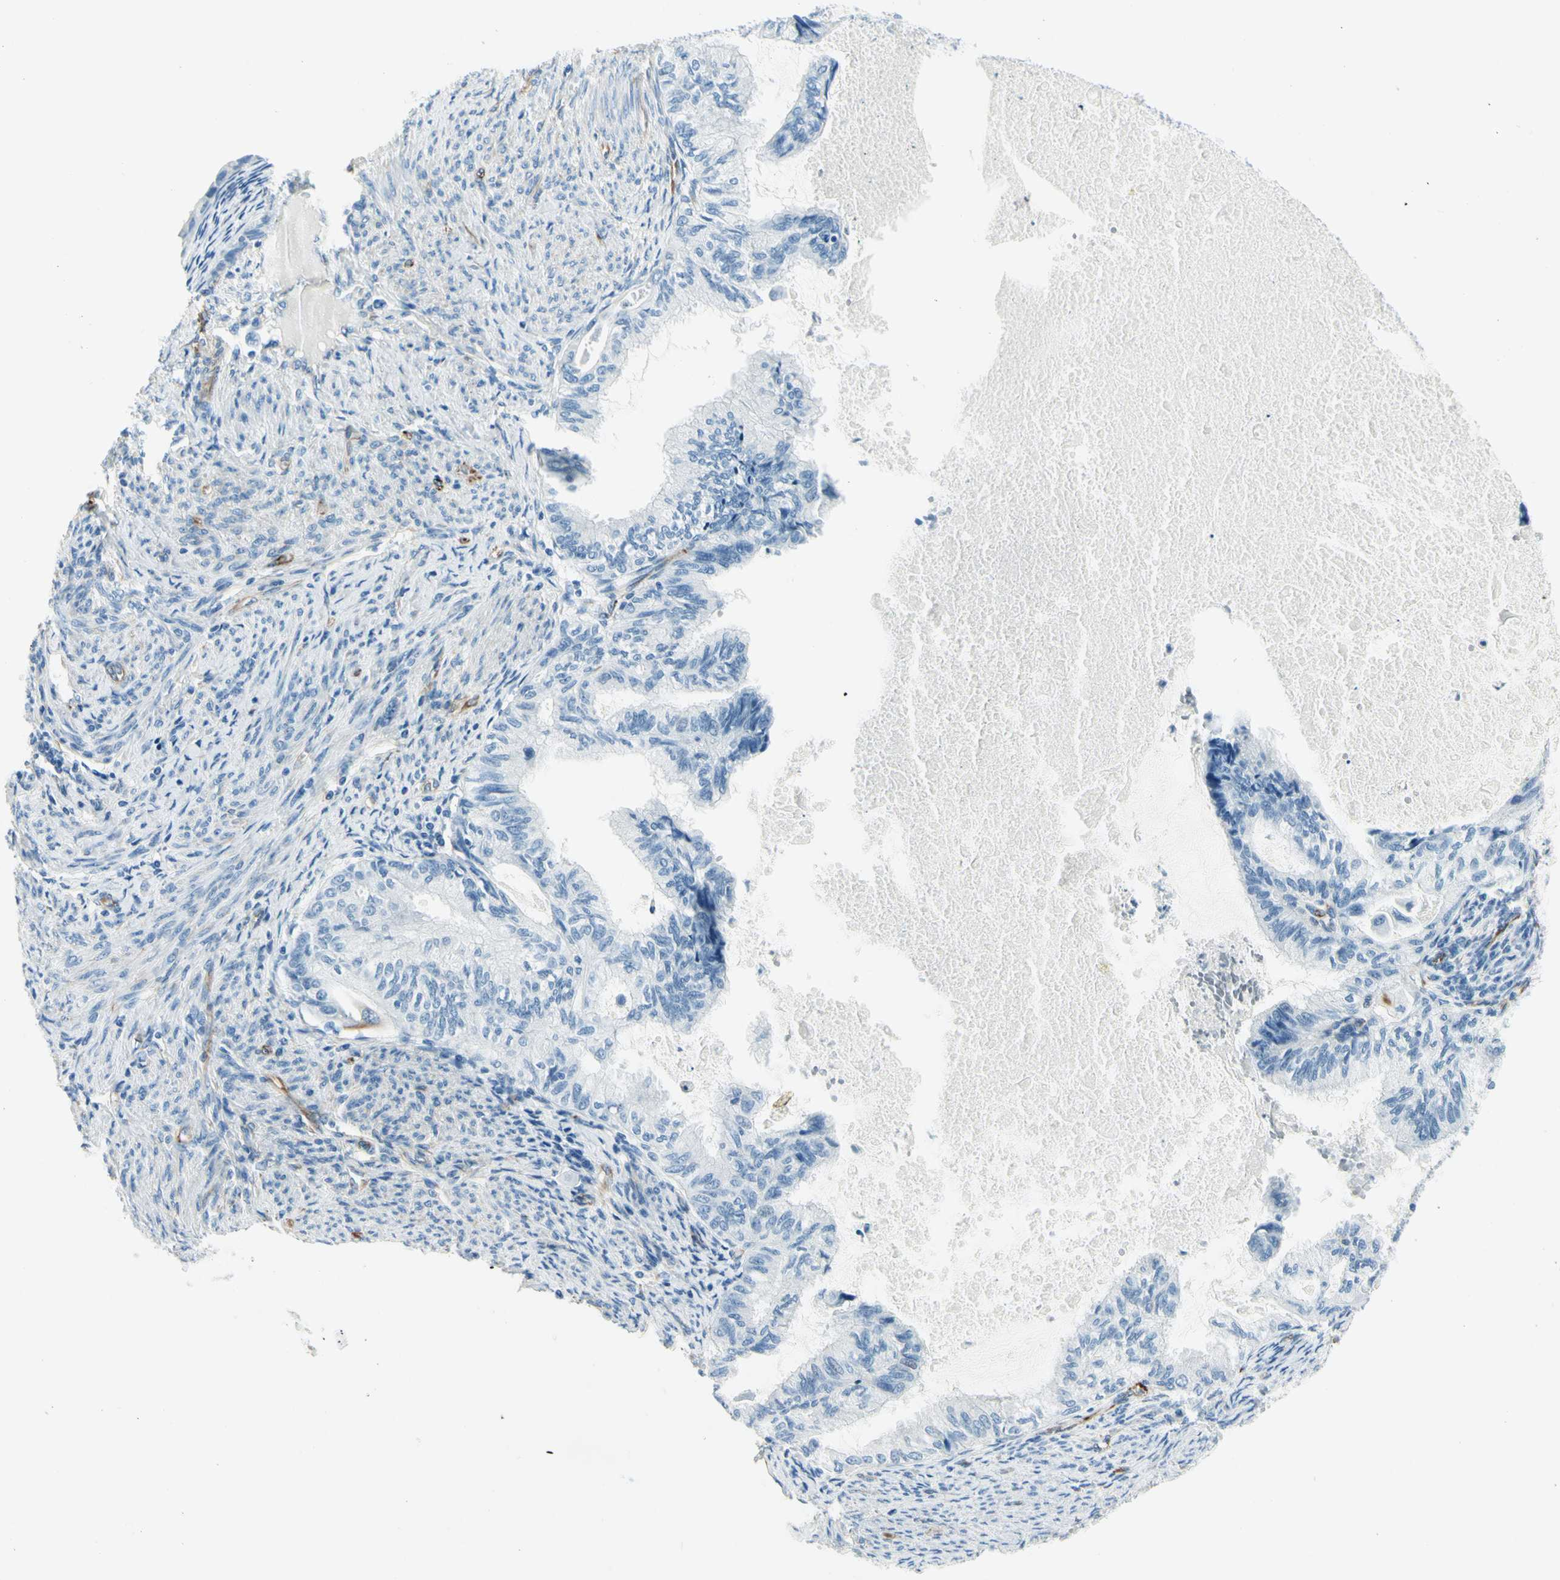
{"staining": {"intensity": "negative", "quantity": "none", "location": "none"}, "tissue": "cervical cancer", "cell_type": "Tumor cells", "image_type": "cancer", "snomed": [{"axis": "morphology", "description": "Normal tissue, NOS"}, {"axis": "morphology", "description": "Adenocarcinoma, NOS"}, {"axis": "topography", "description": "Cervix"}, {"axis": "topography", "description": "Endometrium"}], "caption": "Immunohistochemistry (IHC) of human cervical adenocarcinoma demonstrates no staining in tumor cells.", "gene": "PTH2R", "patient": {"sex": "female", "age": 86}}